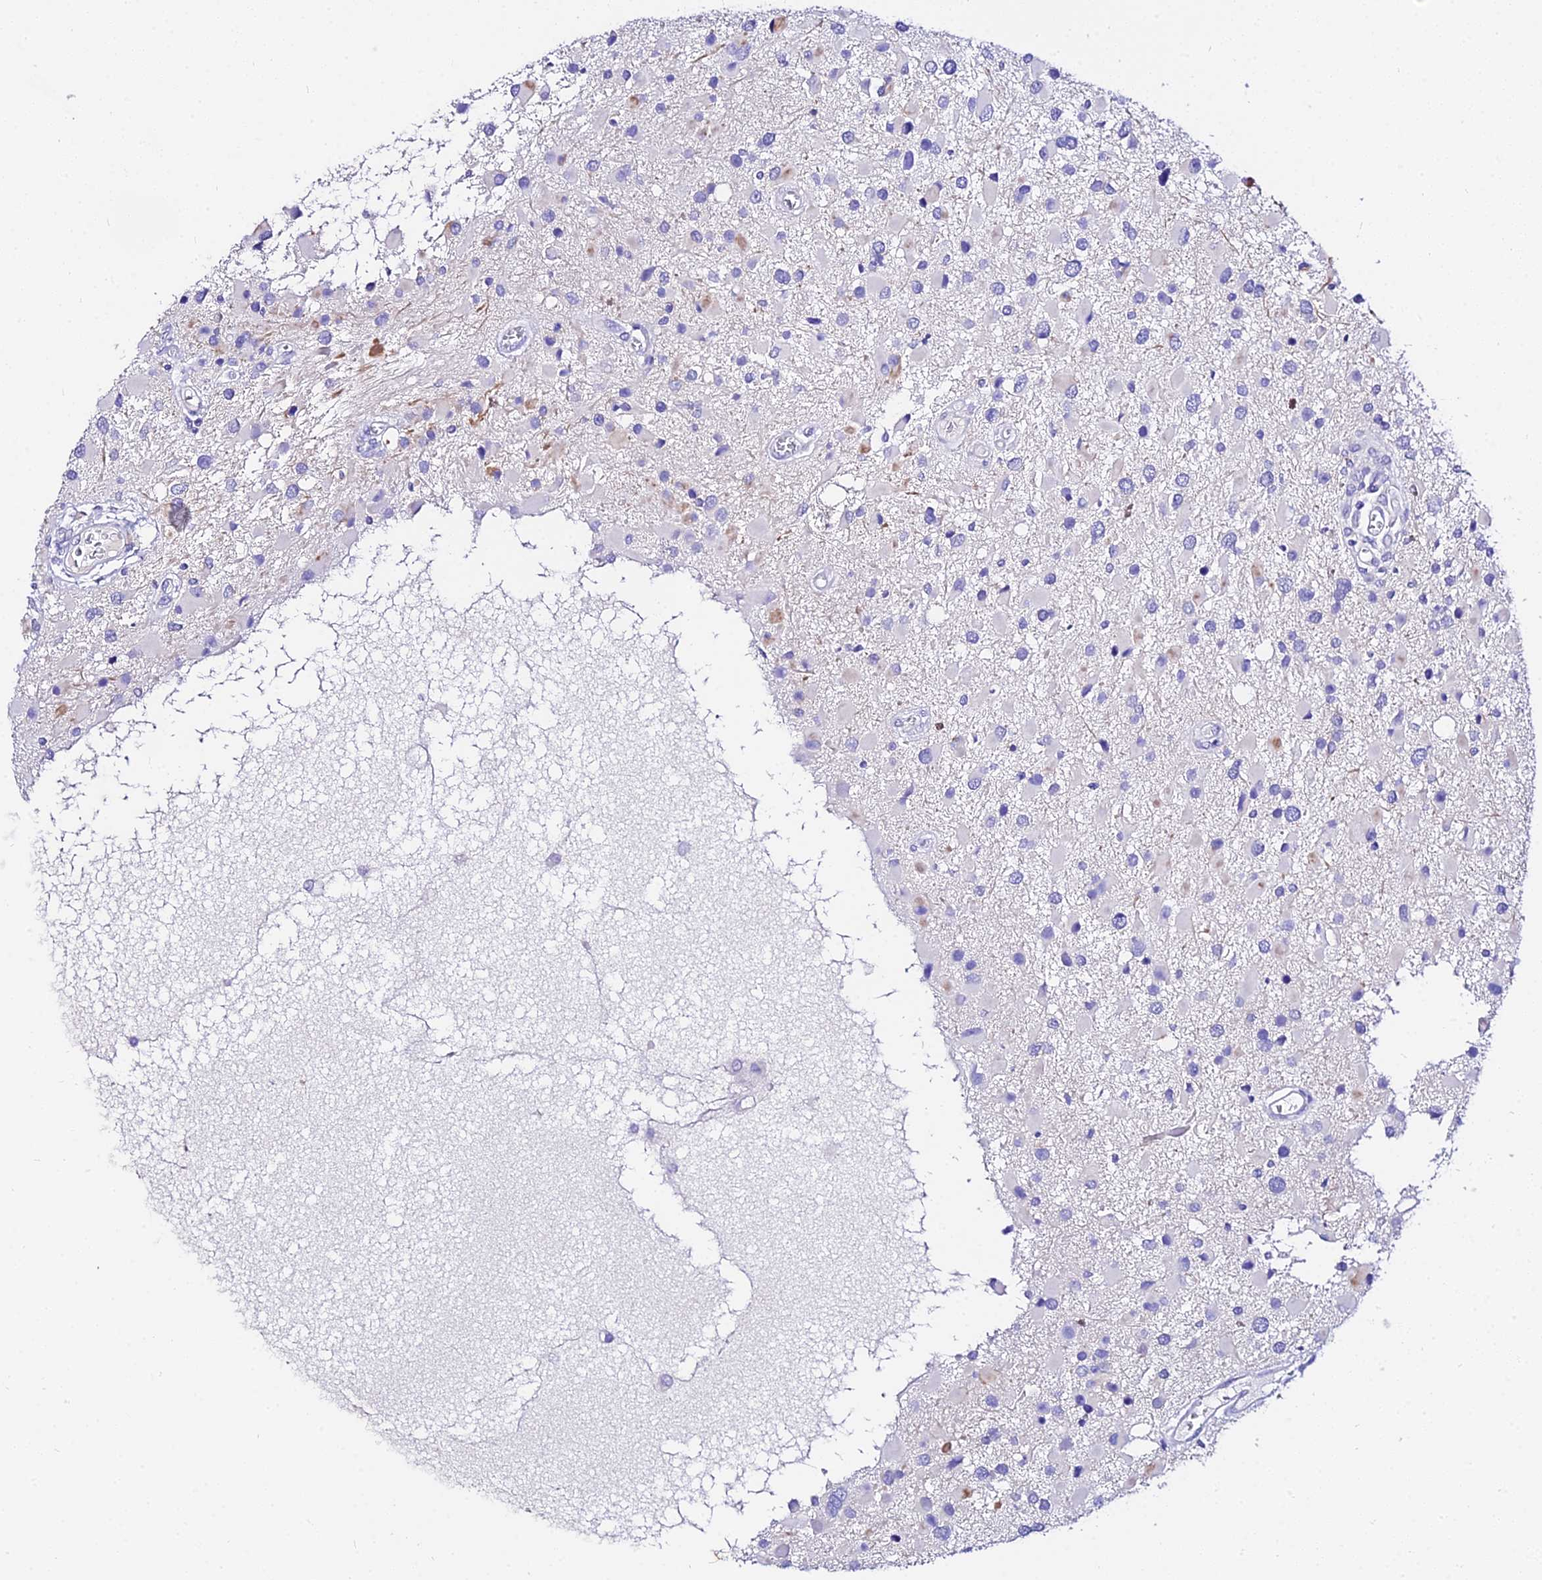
{"staining": {"intensity": "negative", "quantity": "none", "location": "none"}, "tissue": "glioma", "cell_type": "Tumor cells", "image_type": "cancer", "snomed": [{"axis": "morphology", "description": "Glioma, malignant, High grade"}, {"axis": "topography", "description": "Brain"}], "caption": "Micrograph shows no protein staining in tumor cells of glioma tissue.", "gene": "DEFB106A", "patient": {"sex": "male", "age": 53}}